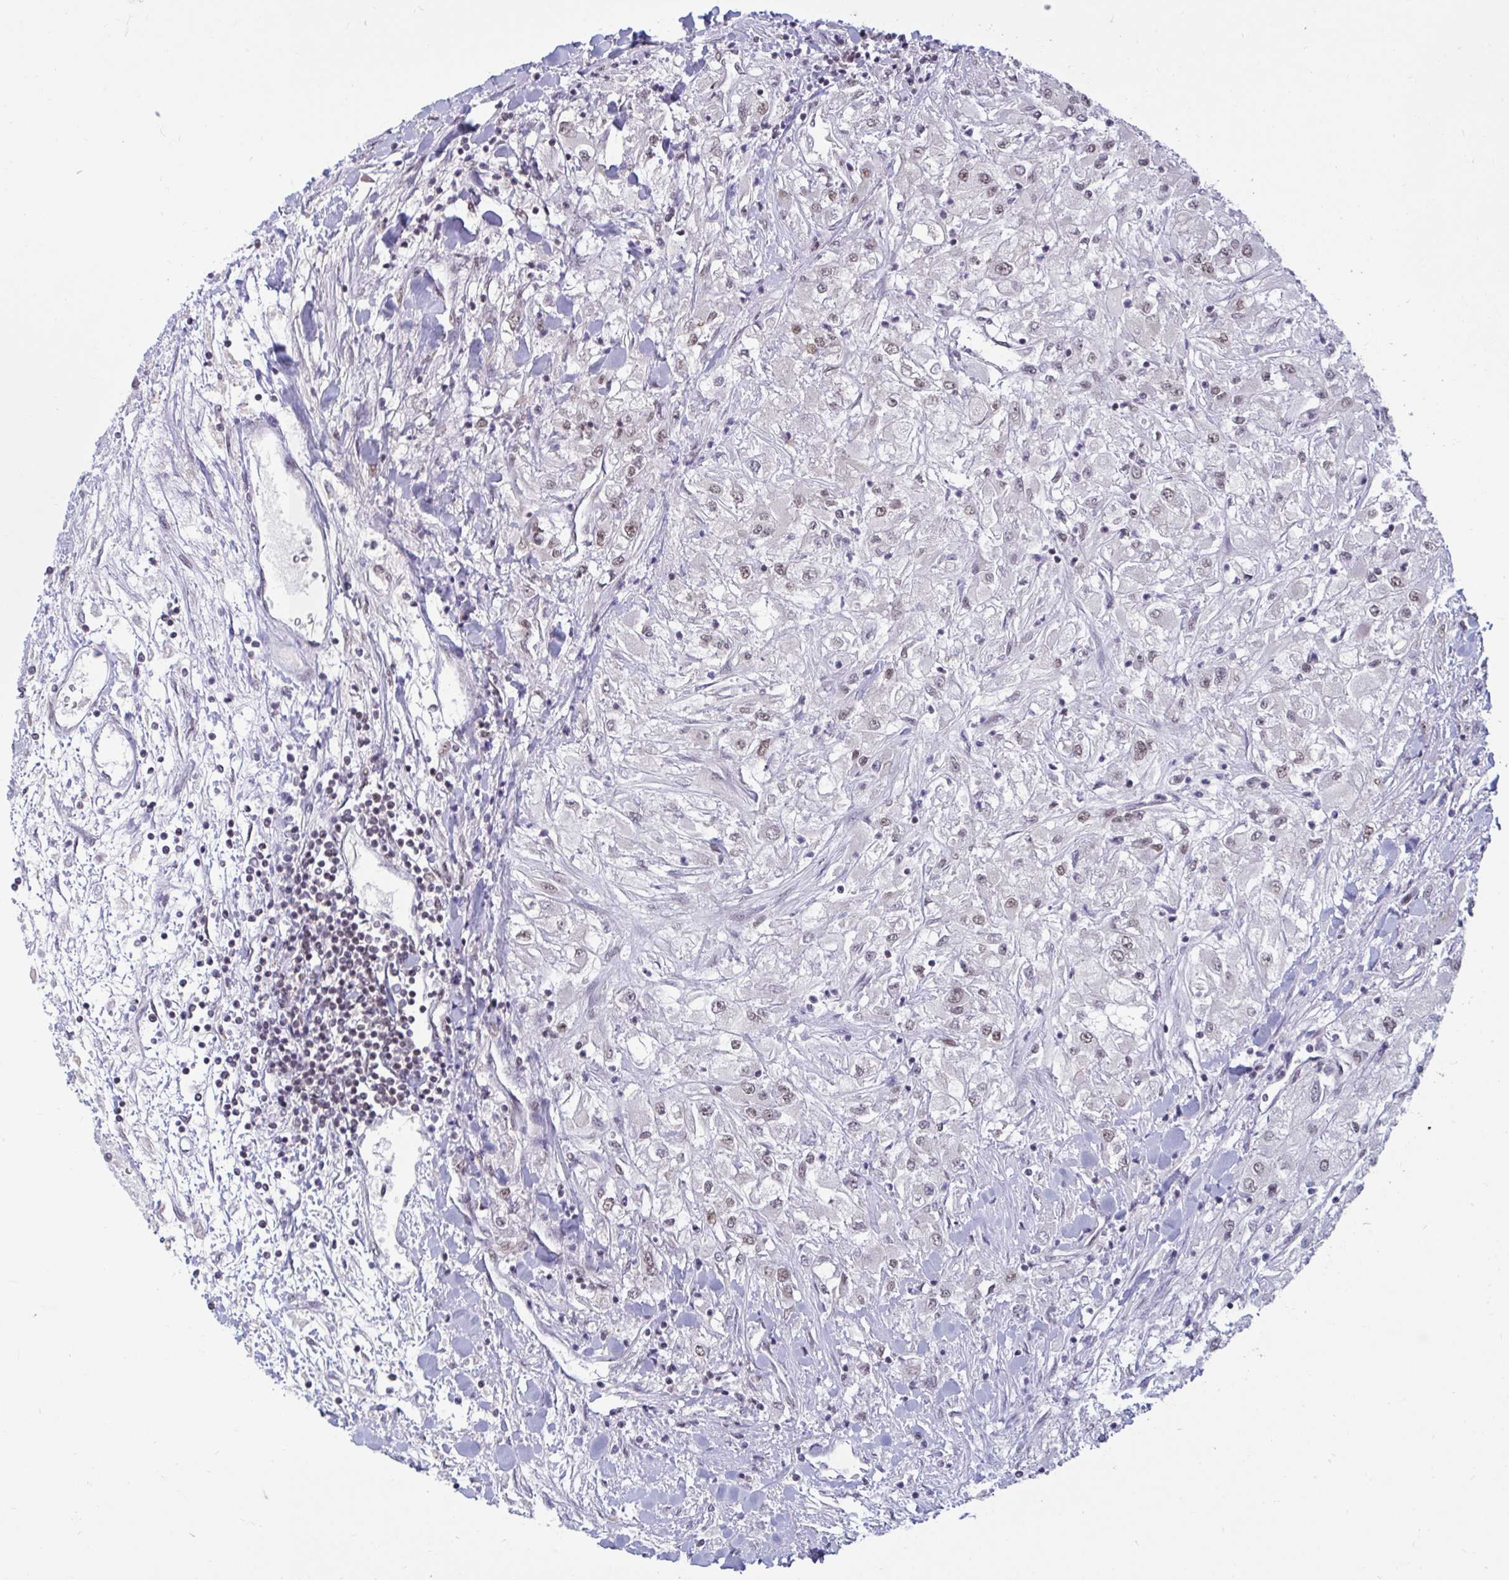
{"staining": {"intensity": "weak", "quantity": "<25%", "location": "nuclear"}, "tissue": "renal cancer", "cell_type": "Tumor cells", "image_type": "cancer", "snomed": [{"axis": "morphology", "description": "Adenocarcinoma, NOS"}, {"axis": "topography", "description": "Kidney"}], "caption": "DAB immunohistochemical staining of human adenocarcinoma (renal) exhibits no significant expression in tumor cells. (IHC, brightfield microscopy, high magnification).", "gene": "PHF10", "patient": {"sex": "male", "age": 80}}